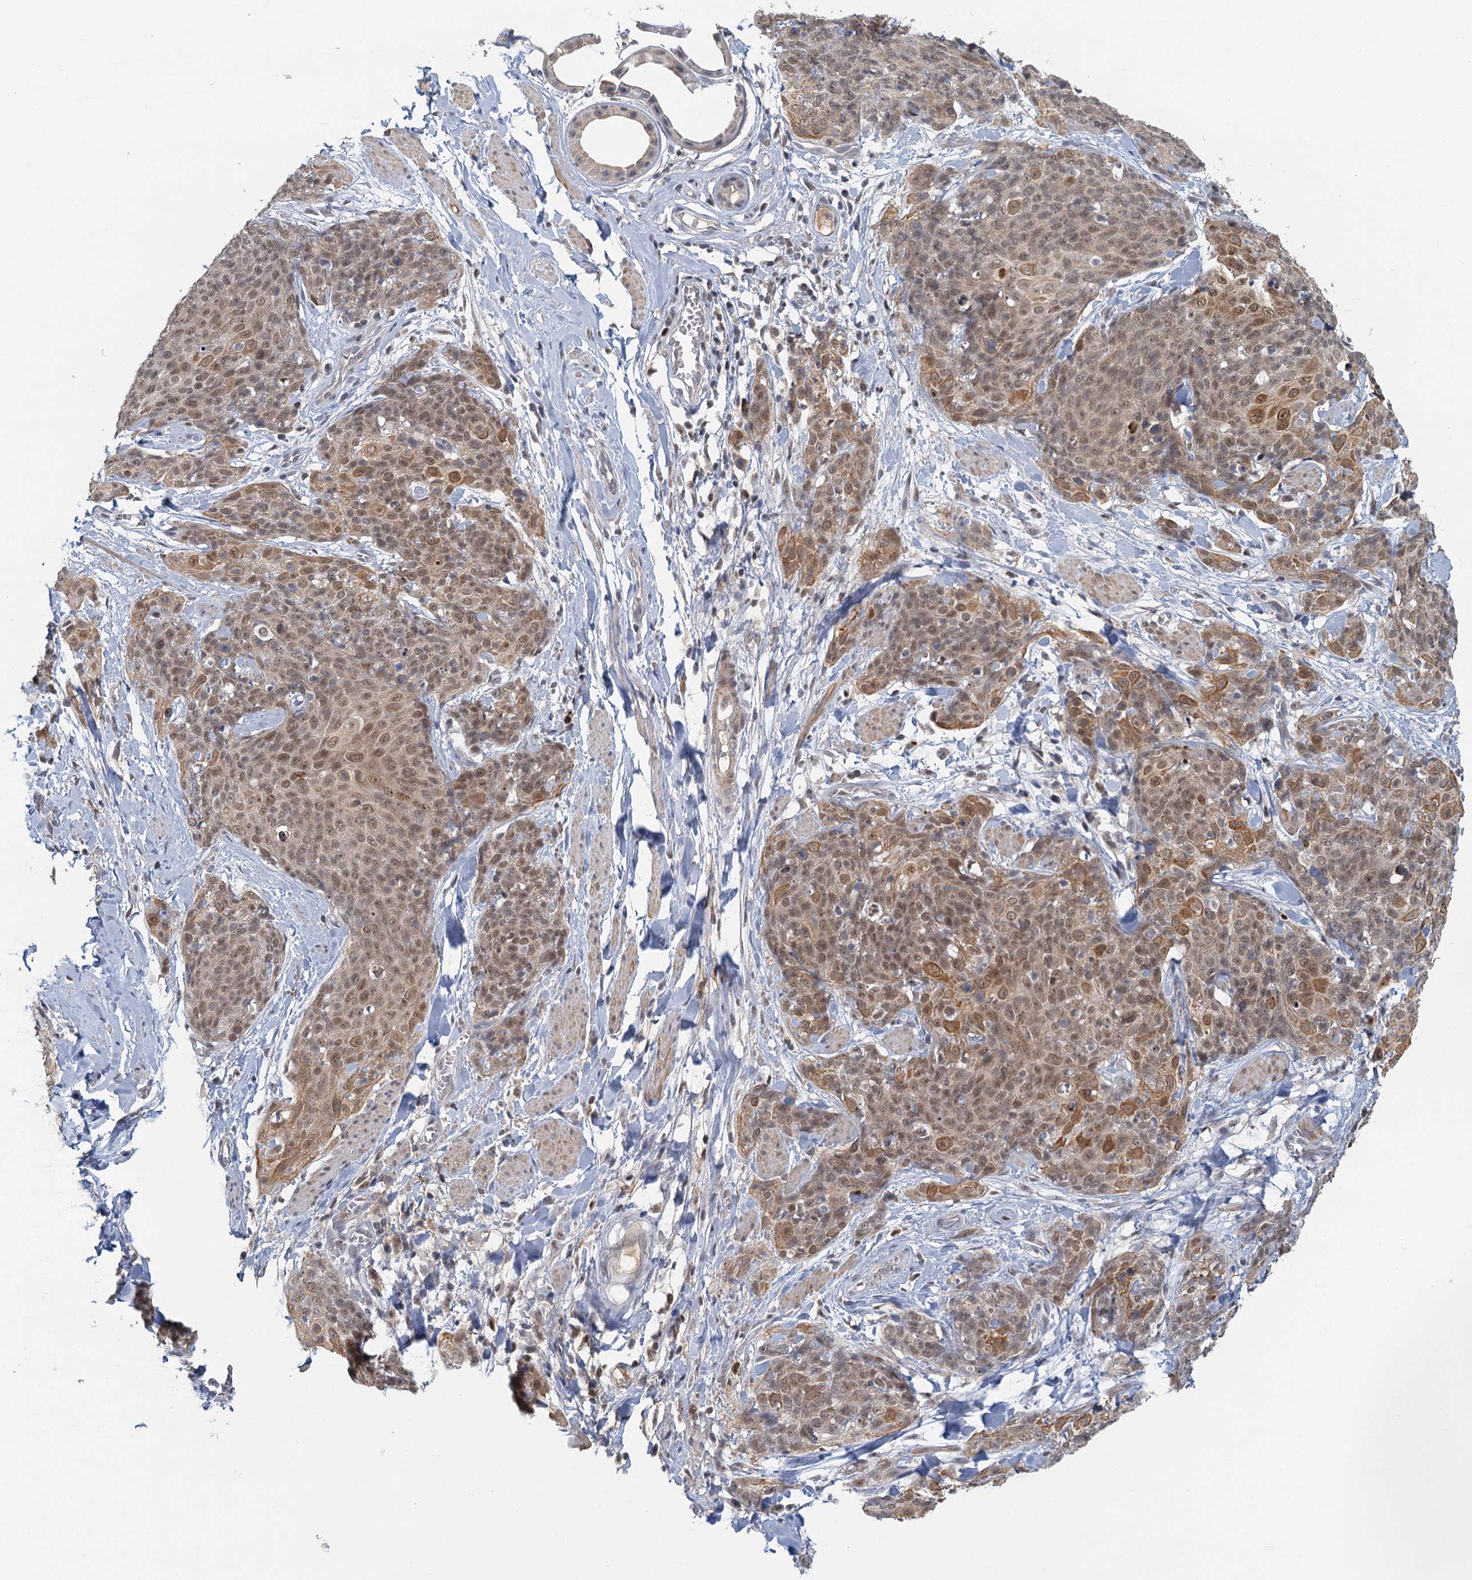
{"staining": {"intensity": "moderate", "quantity": ">75%", "location": "cytoplasmic/membranous,nuclear"}, "tissue": "skin cancer", "cell_type": "Tumor cells", "image_type": "cancer", "snomed": [{"axis": "morphology", "description": "Squamous cell carcinoma, NOS"}, {"axis": "topography", "description": "Skin"}, {"axis": "topography", "description": "Vulva"}], "caption": "IHC of human squamous cell carcinoma (skin) shows medium levels of moderate cytoplasmic/membranous and nuclear expression in approximately >75% of tumor cells.", "gene": "GPATCH11", "patient": {"sex": "female", "age": 85}}